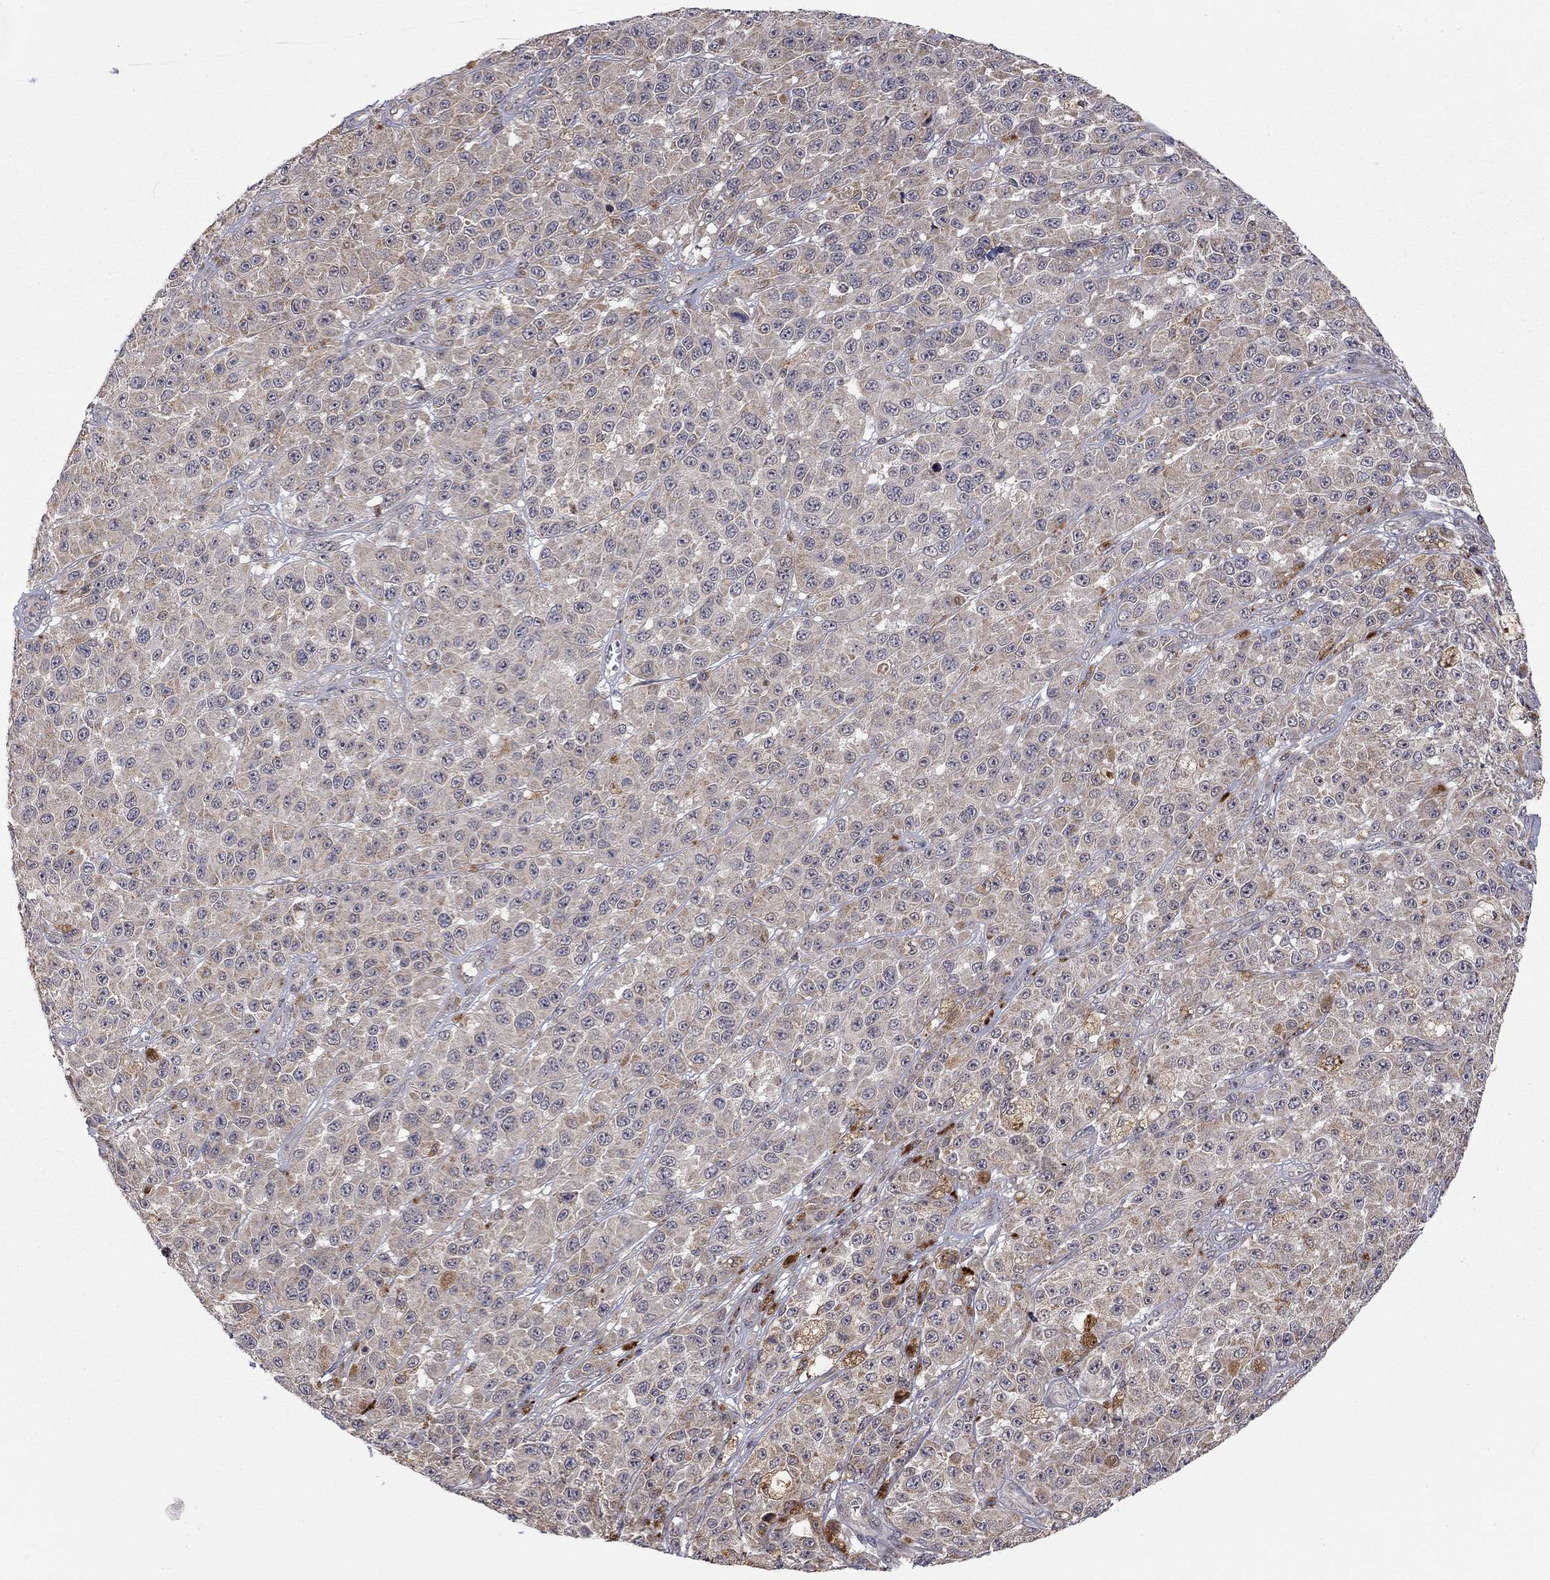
{"staining": {"intensity": "weak", "quantity": "25%-75%", "location": "cytoplasmic/membranous"}, "tissue": "melanoma", "cell_type": "Tumor cells", "image_type": "cancer", "snomed": [{"axis": "morphology", "description": "Malignant melanoma, NOS"}, {"axis": "topography", "description": "Skin"}], "caption": "A histopathology image of malignant melanoma stained for a protein reveals weak cytoplasmic/membranous brown staining in tumor cells. Immunohistochemistry (ihc) stains the protein of interest in brown and the nuclei are stained blue.", "gene": "IDS", "patient": {"sex": "female", "age": 58}}